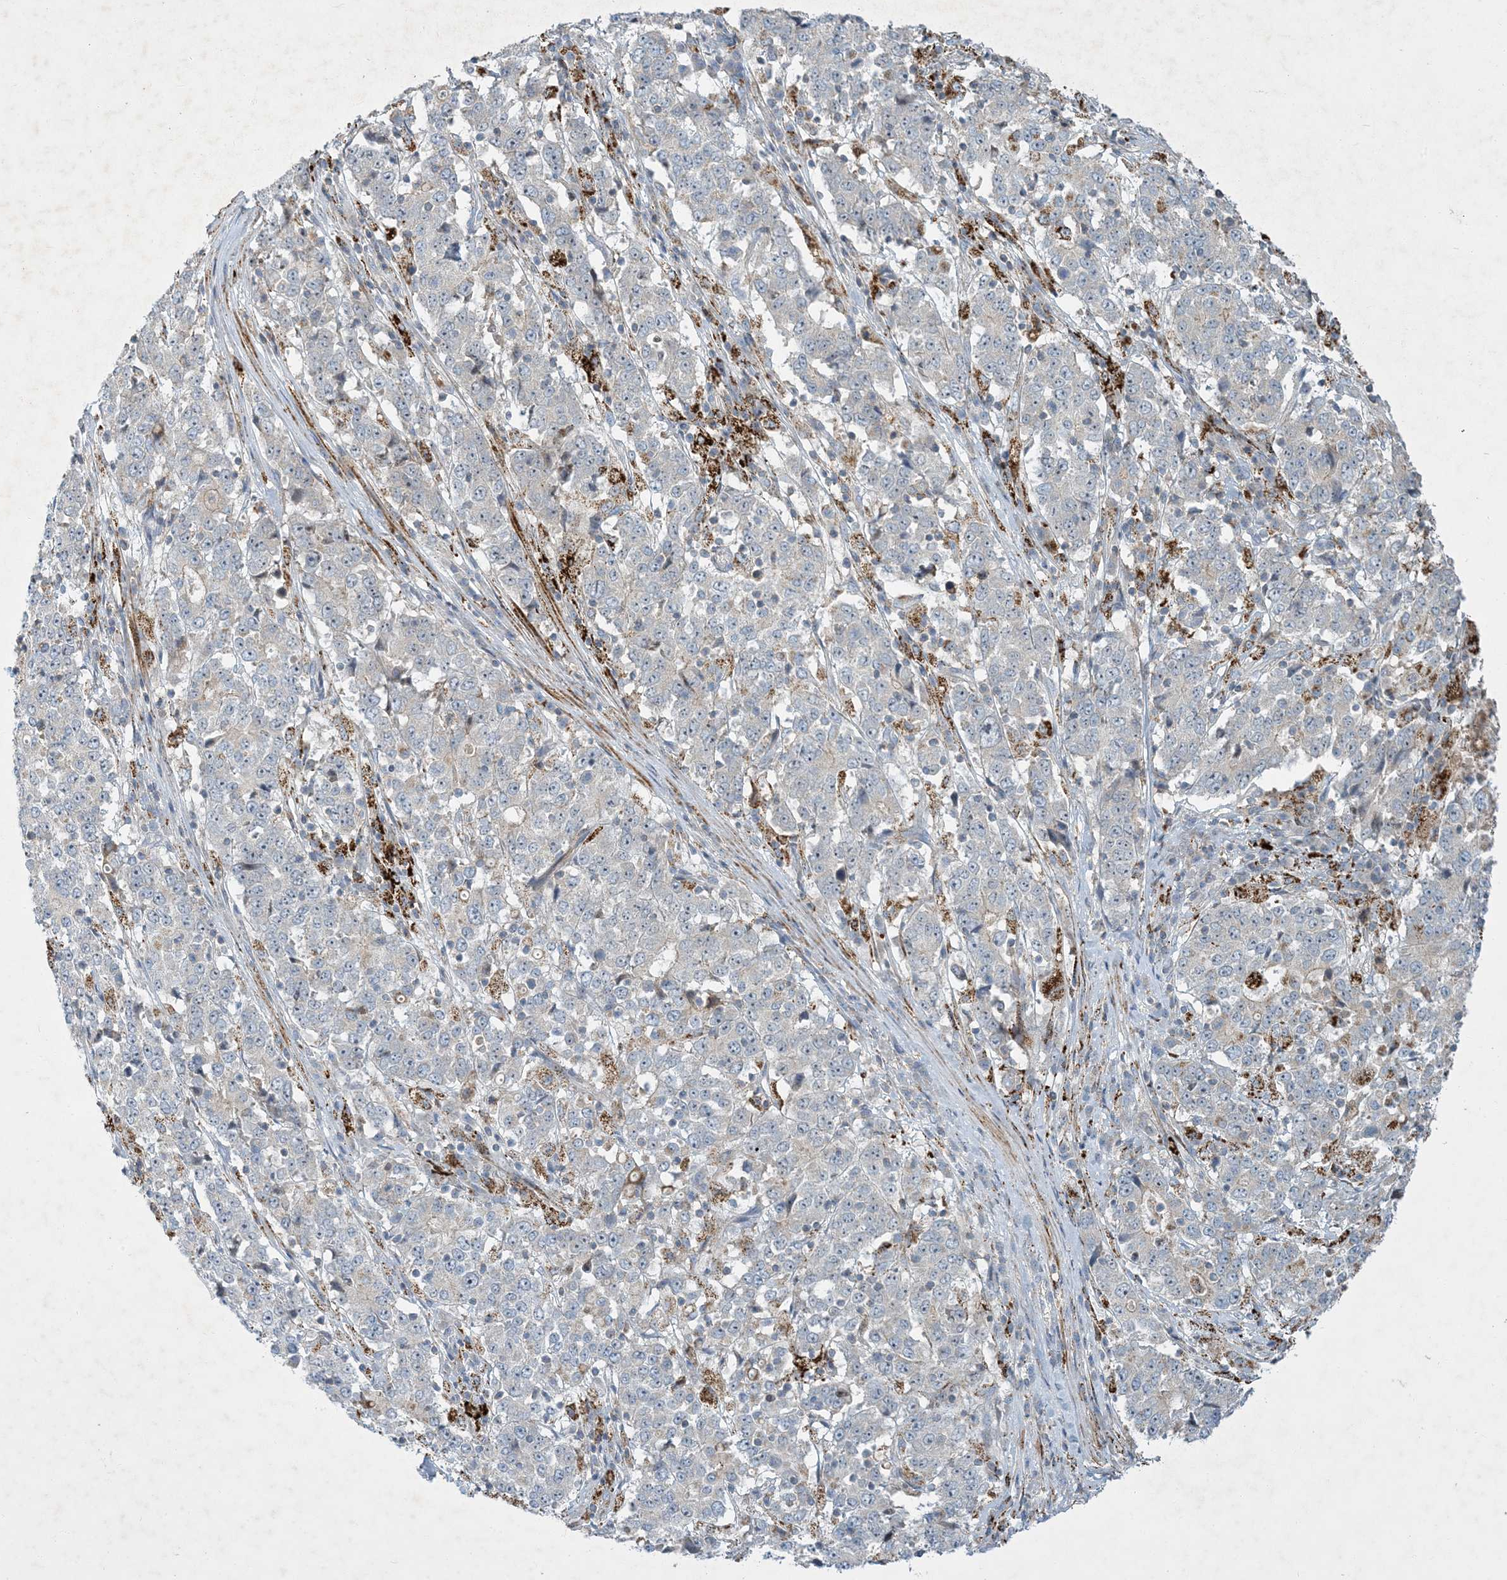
{"staining": {"intensity": "negative", "quantity": "none", "location": "none"}, "tissue": "stomach cancer", "cell_type": "Tumor cells", "image_type": "cancer", "snomed": [{"axis": "morphology", "description": "Adenocarcinoma, NOS"}, {"axis": "topography", "description": "Stomach"}], "caption": "Immunohistochemistry image of neoplastic tissue: stomach adenocarcinoma stained with DAB demonstrates no significant protein expression in tumor cells.", "gene": "LTN1", "patient": {"sex": "male", "age": 59}}